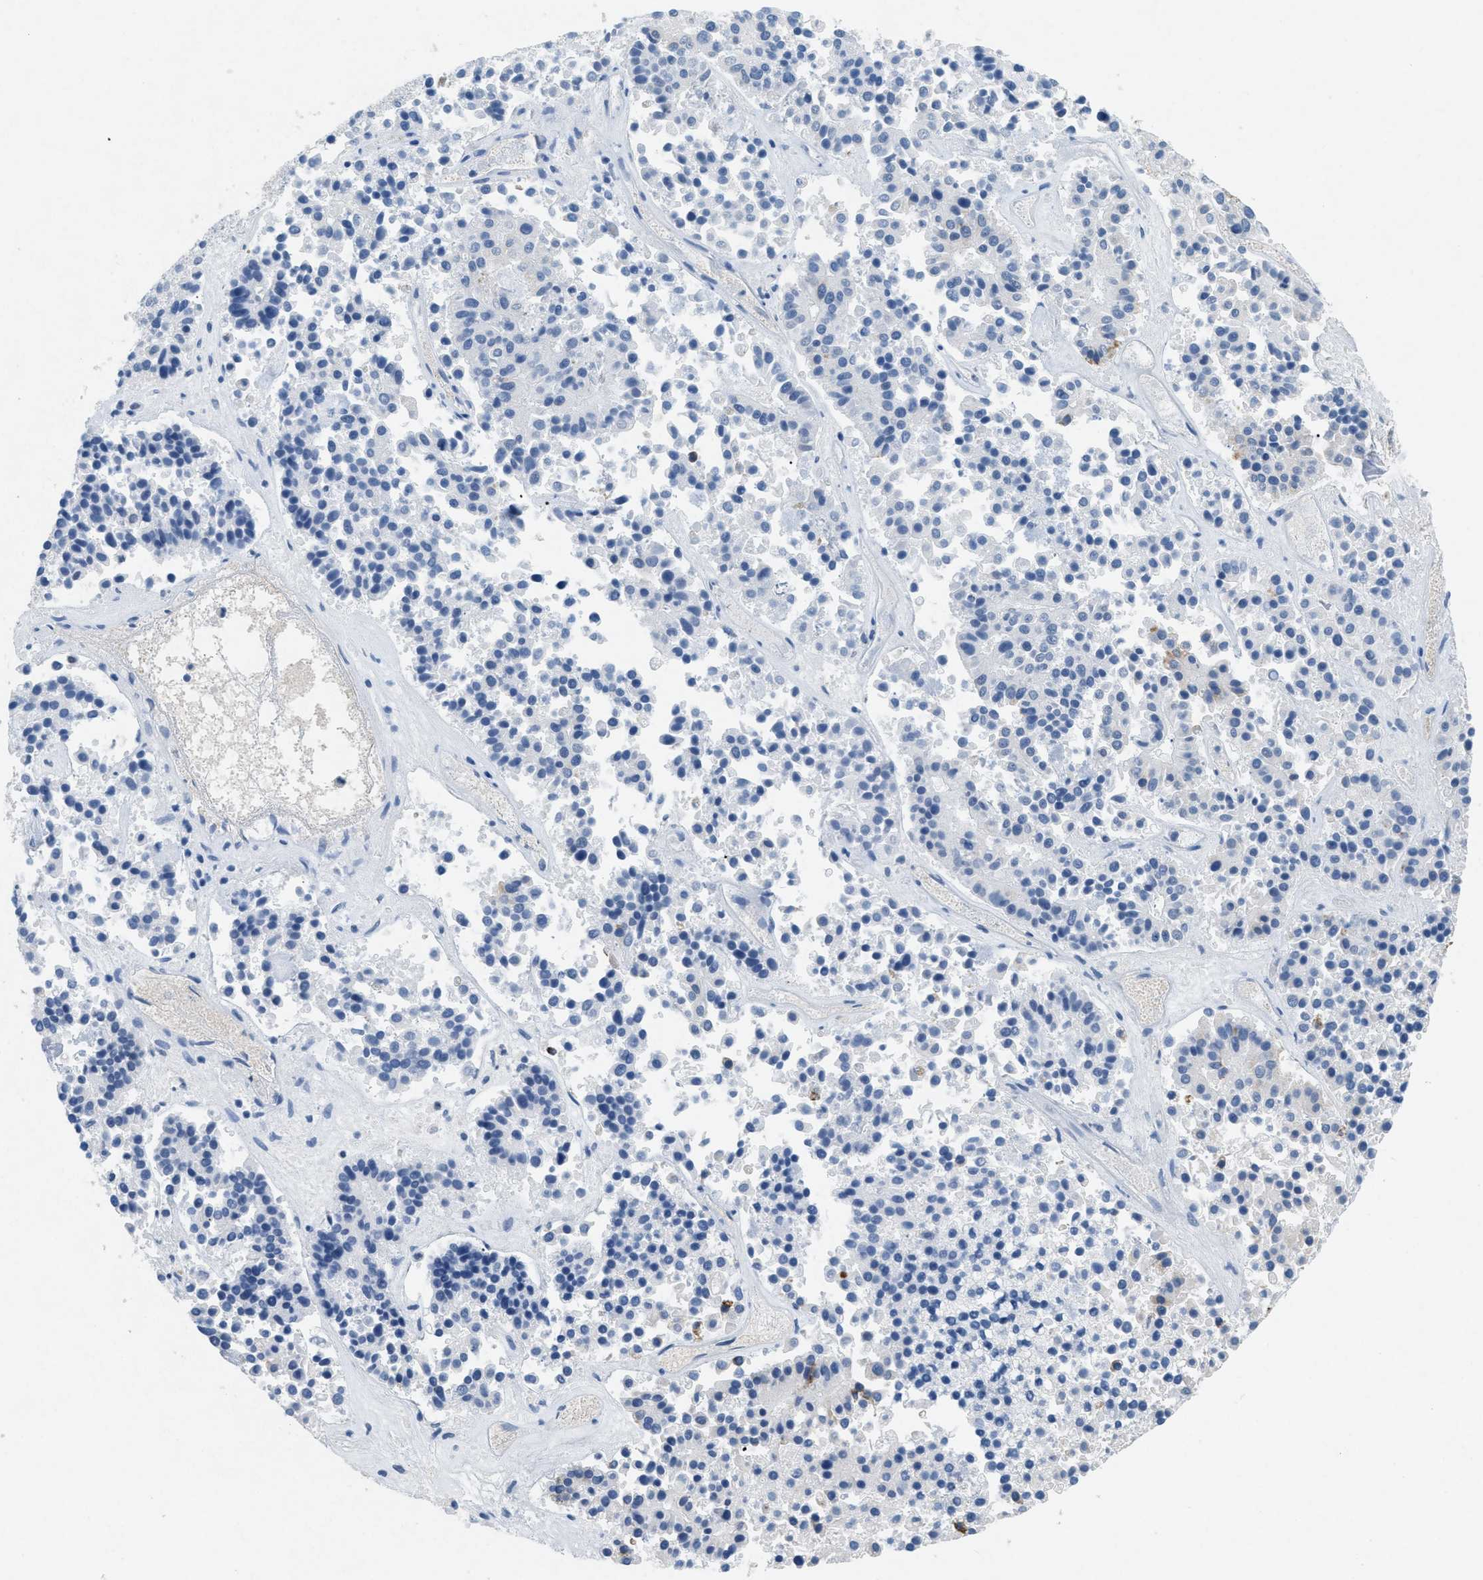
{"staining": {"intensity": "negative", "quantity": "none", "location": "none"}, "tissue": "pancreatic cancer", "cell_type": "Tumor cells", "image_type": "cancer", "snomed": [{"axis": "morphology", "description": "Adenocarcinoma, NOS"}, {"axis": "topography", "description": "Pancreas"}], "caption": "Immunohistochemical staining of human pancreatic adenocarcinoma demonstrates no significant staining in tumor cells. (Immunohistochemistry, brightfield microscopy, high magnification).", "gene": "TASOR", "patient": {"sex": "male", "age": 50}}